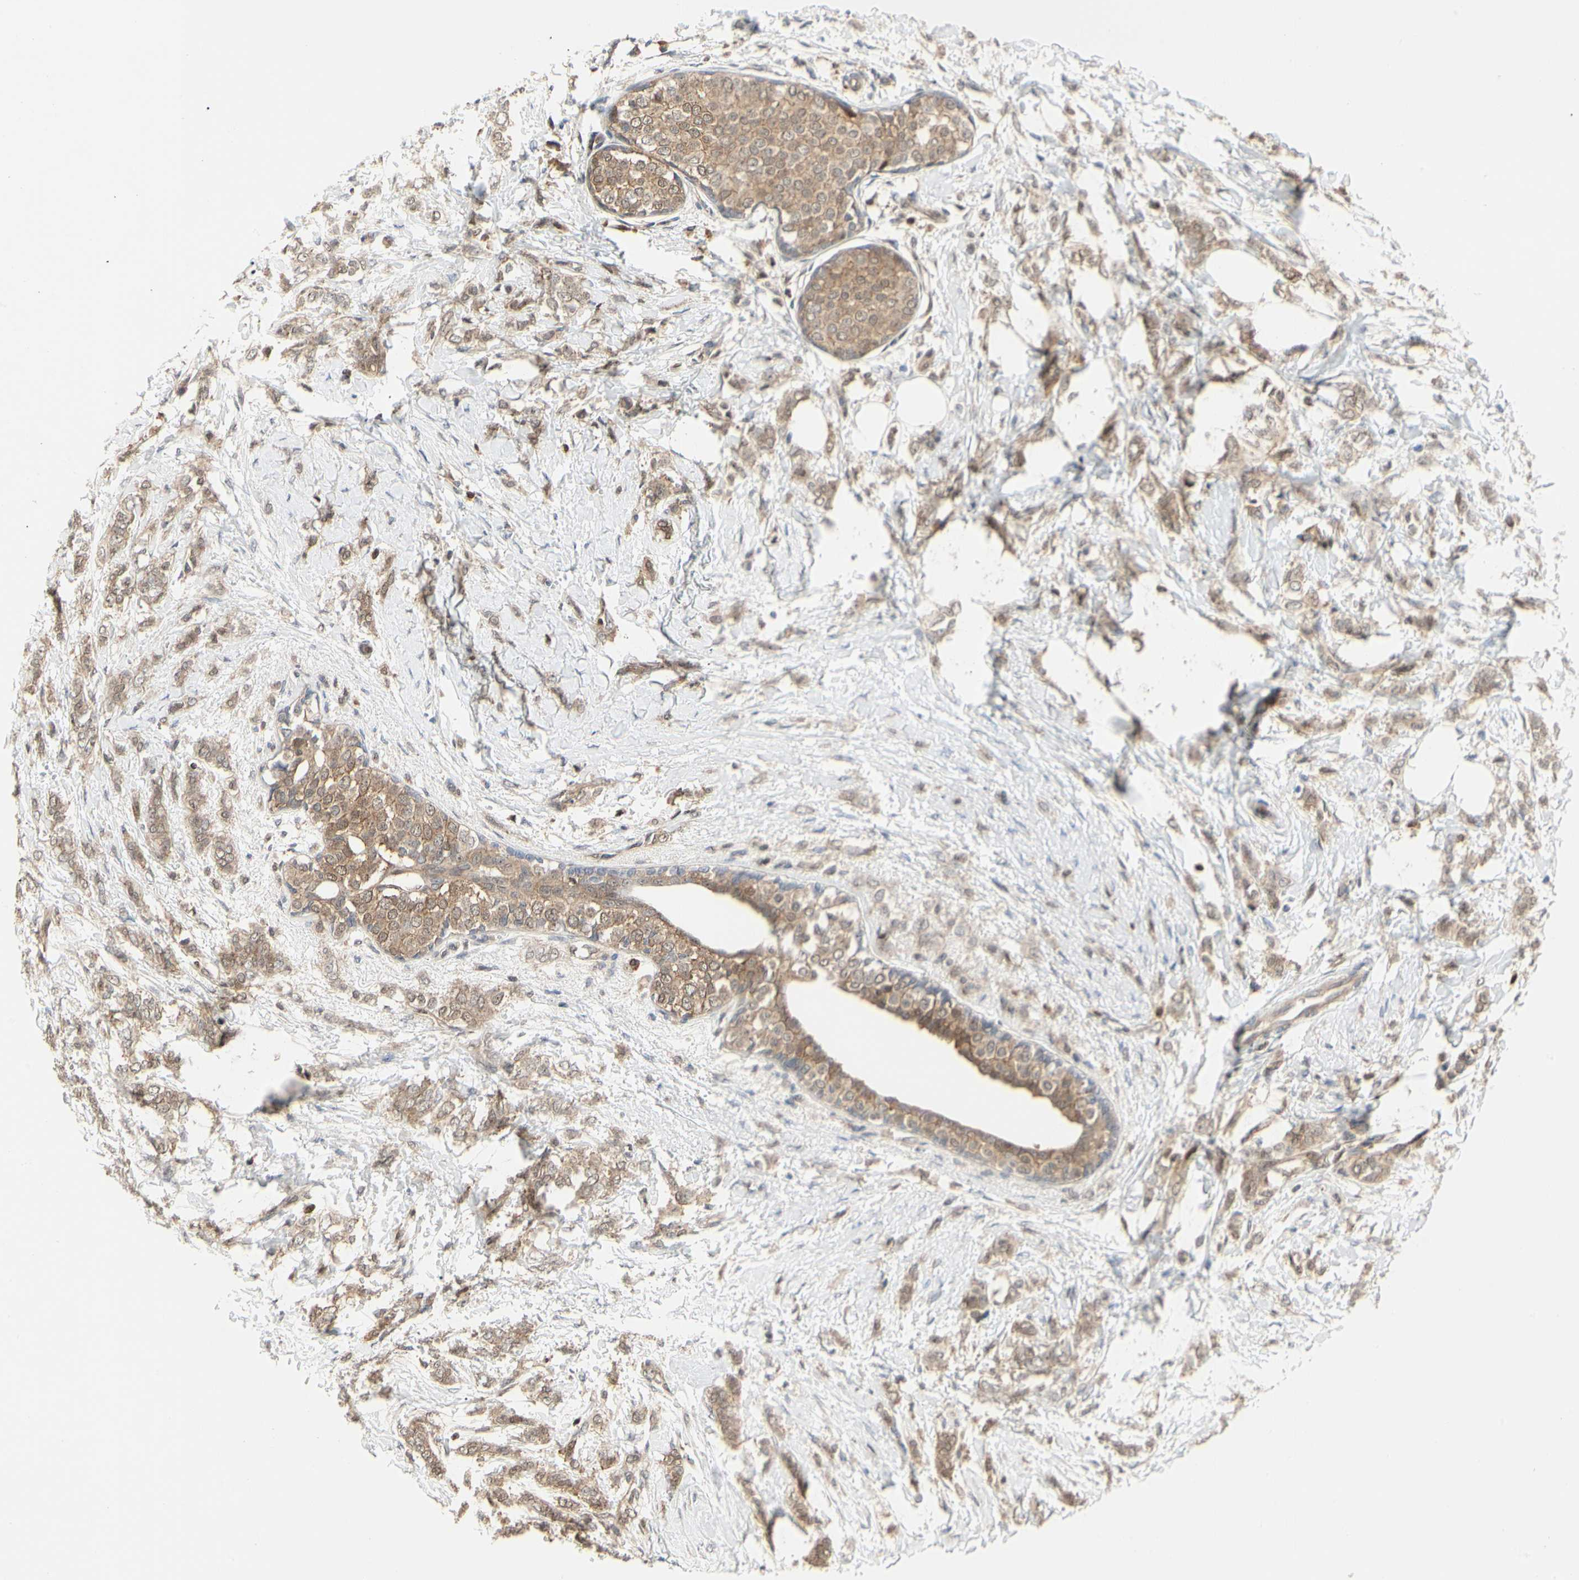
{"staining": {"intensity": "moderate", "quantity": ">75%", "location": "cytoplasmic/membranous"}, "tissue": "breast cancer", "cell_type": "Tumor cells", "image_type": "cancer", "snomed": [{"axis": "morphology", "description": "Lobular carcinoma, in situ"}, {"axis": "morphology", "description": "Lobular carcinoma"}, {"axis": "topography", "description": "Breast"}], "caption": "IHC of breast cancer demonstrates medium levels of moderate cytoplasmic/membranous positivity in about >75% of tumor cells.", "gene": "CDK5", "patient": {"sex": "female", "age": 41}}